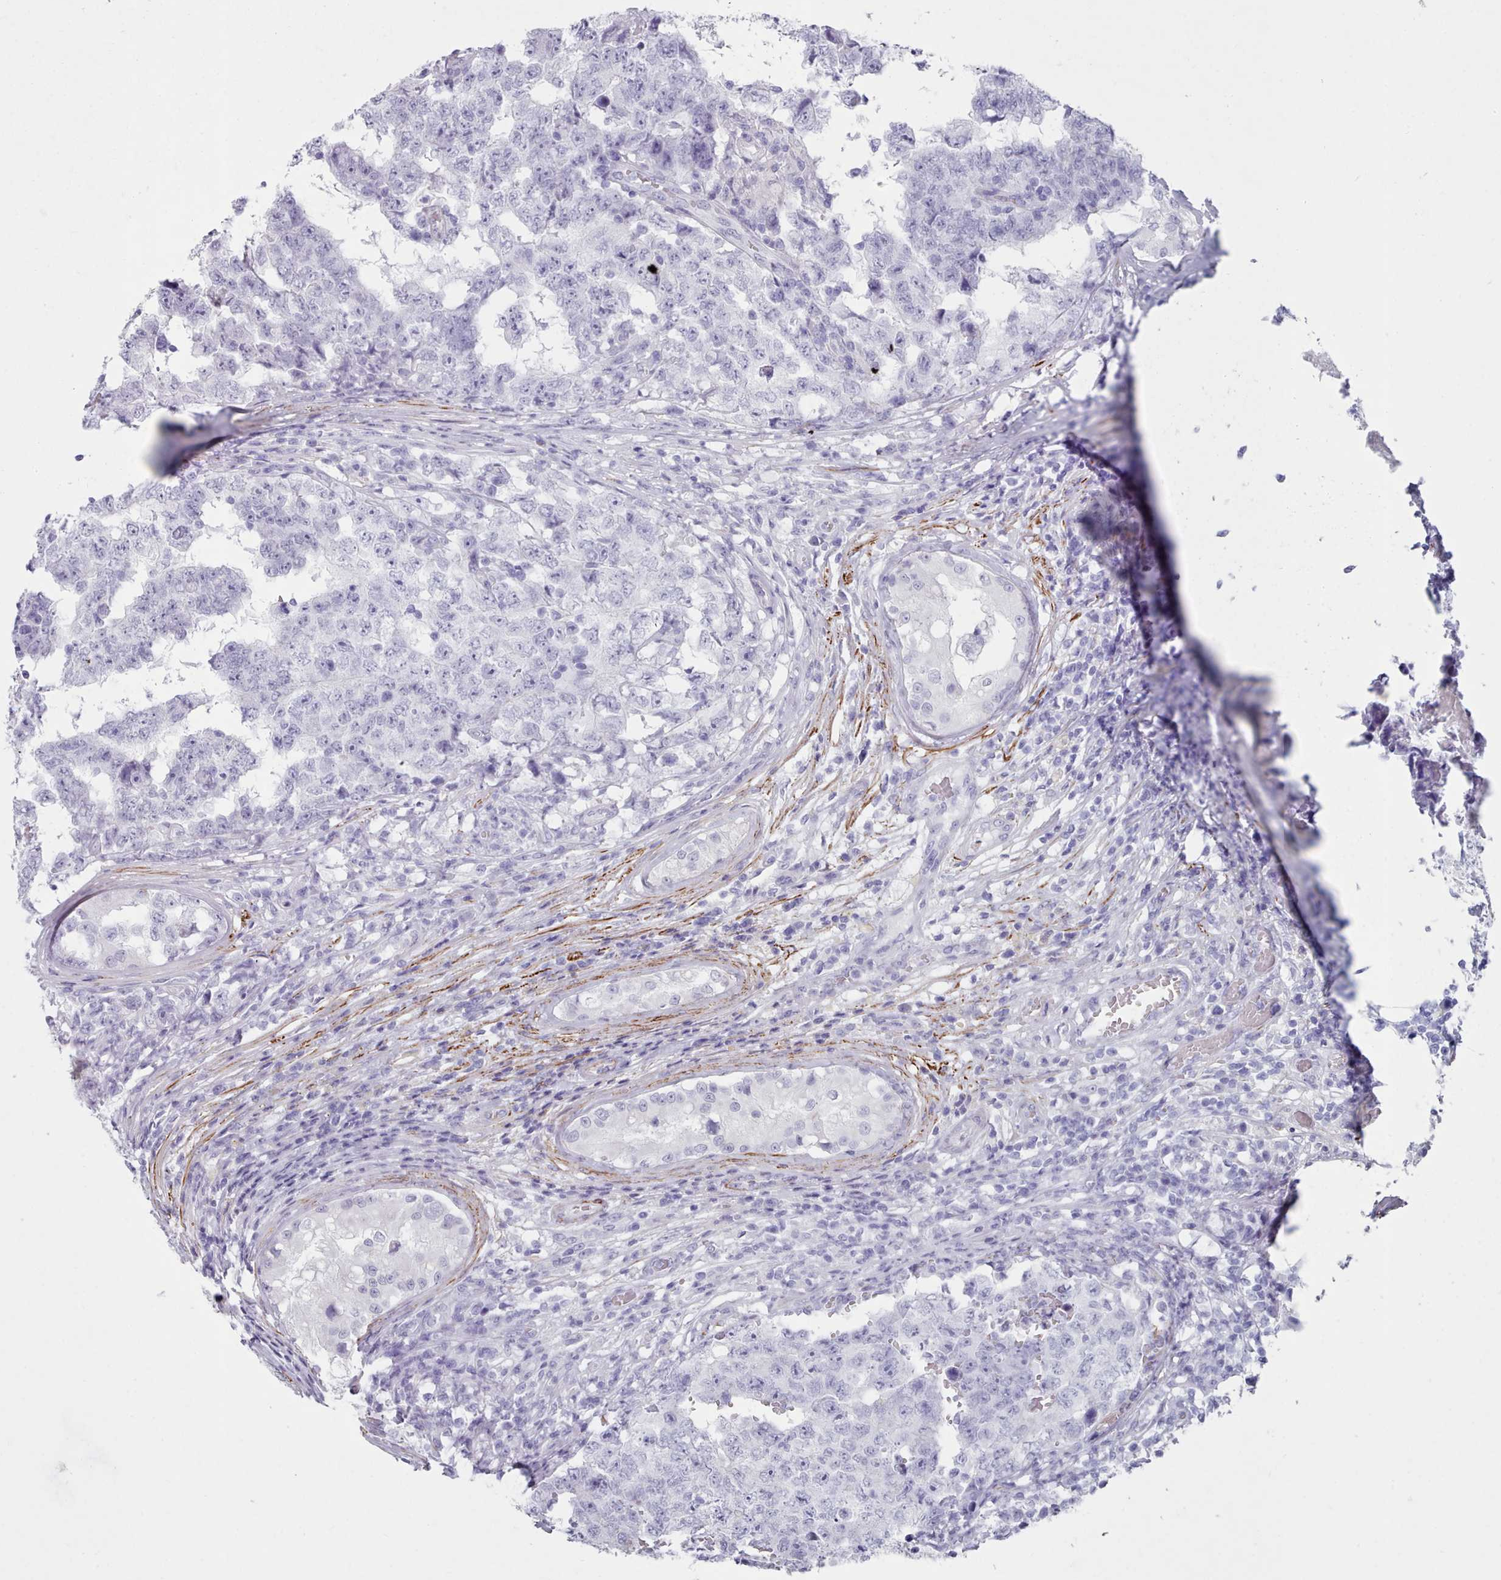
{"staining": {"intensity": "negative", "quantity": "none", "location": "none"}, "tissue": "testis cancer", "cell_type": "Tumor cells", "image_type": "cancer", "snomed": [{"axis": "morphology", "description": "Carcinoma, Embryonal, NOS"}, {"axis": "topography", "description": "Testis"}], "caption": "Immunohistochemistry (IHC) micrograph of neoplastic tissue: human testis cancer (embryonal carcinoma) stained with DAB (3,3'-diaminobenzidine) displays no significant protein expression in tumor cells.", "gene": "FPGS", "patient": {"sex": "male", "age": 25}}